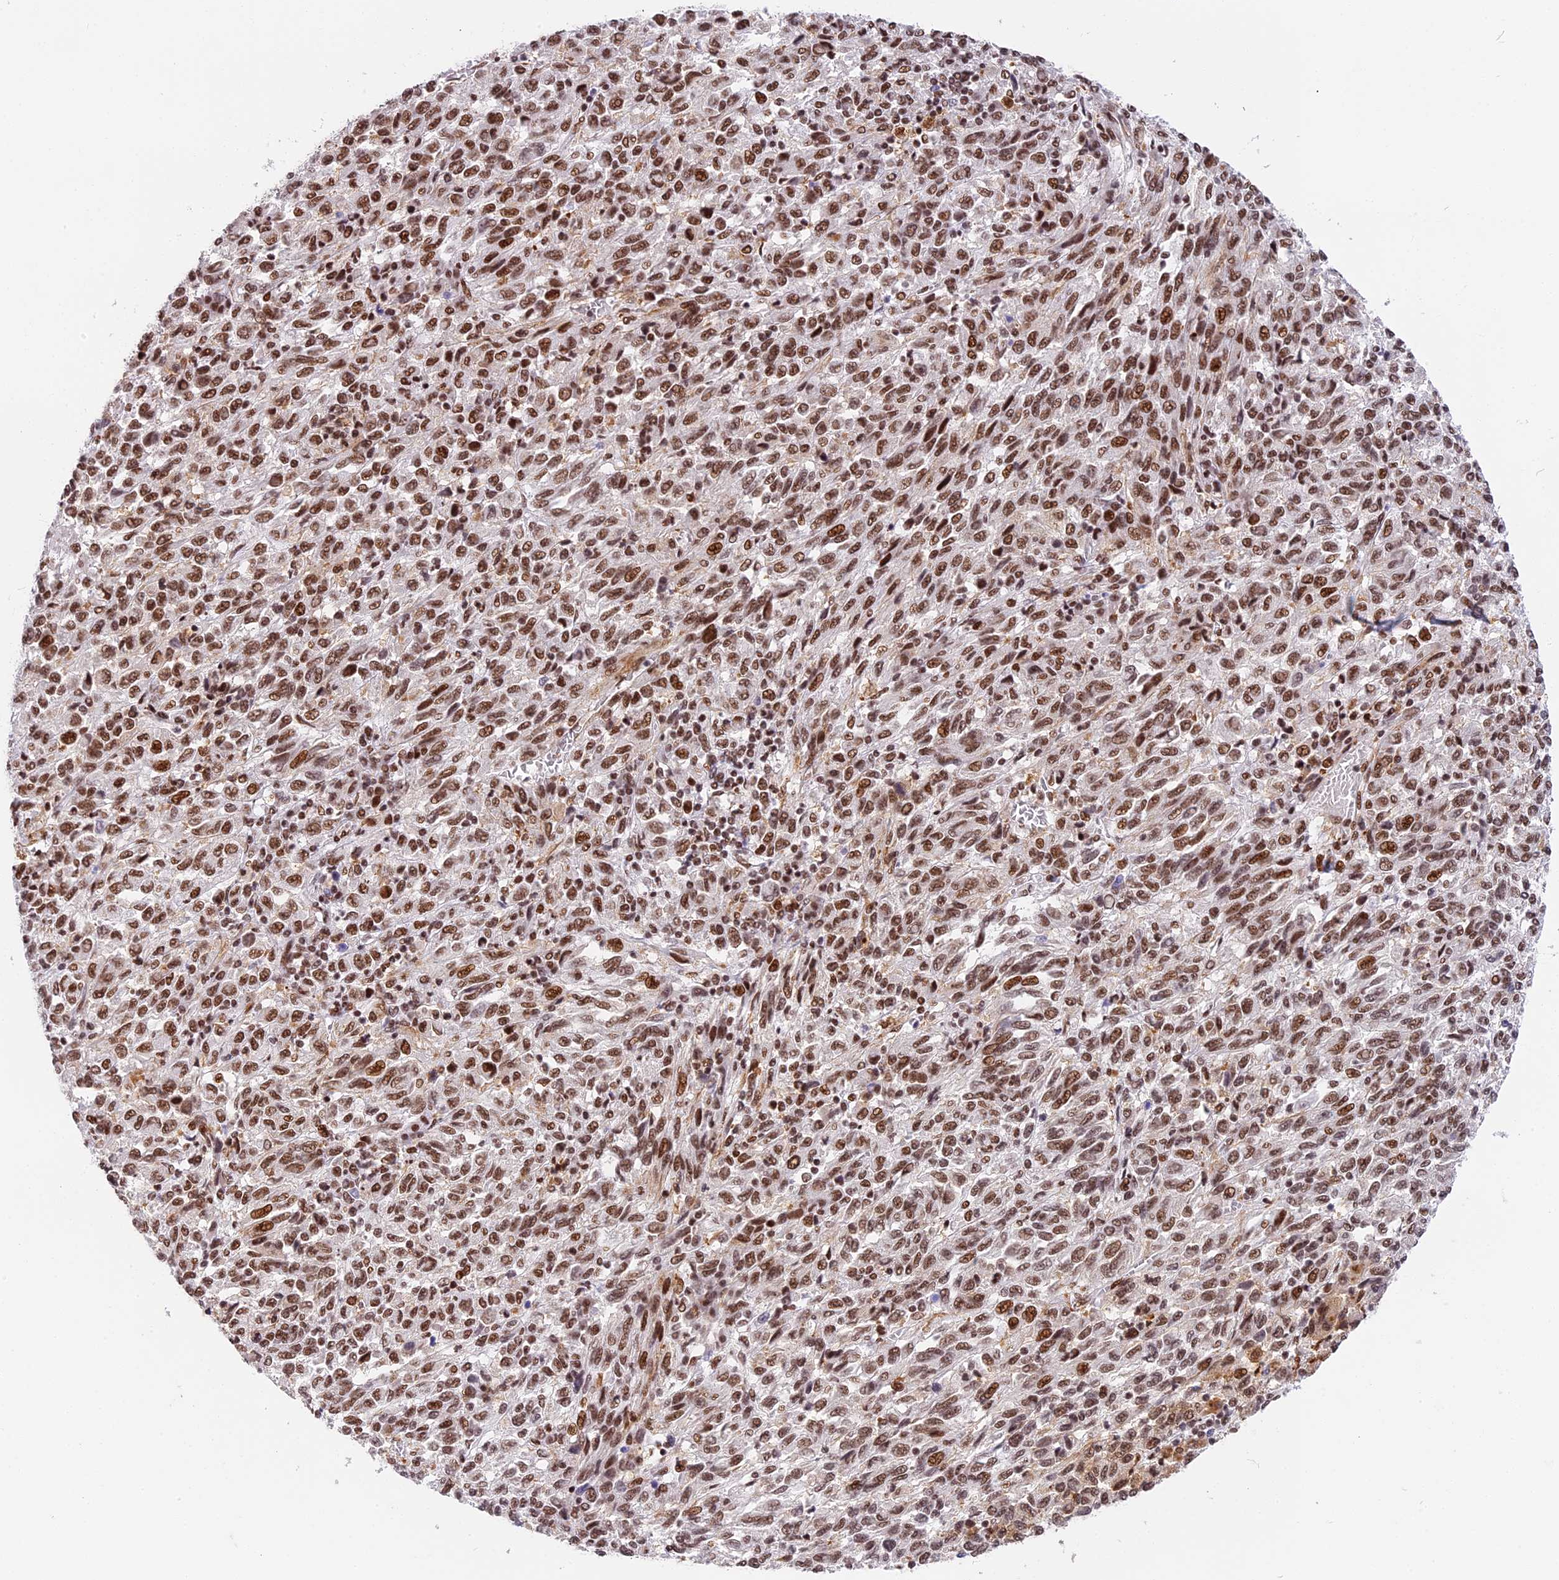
{"staining": {"intensity": "moderate", "quantity": ">75%", "location": "nuclear"}, "tissue": "melanoma", "cell_type": "Tumor cells", "image_type": "cancer", "snomed": [{"axis": "morphology", "description": "Malignant melanoma, Metastatic site"}, {"axis": "topography", "description": "Lung"}], "caption": "Malignant melanoma (metastatic site) stained for a protein (brown) reveals moderate nuclear positive staining in about >75% of tumor cells.", "gene": "SBNO1", "patient": {"sex": "male", "age": 64}}